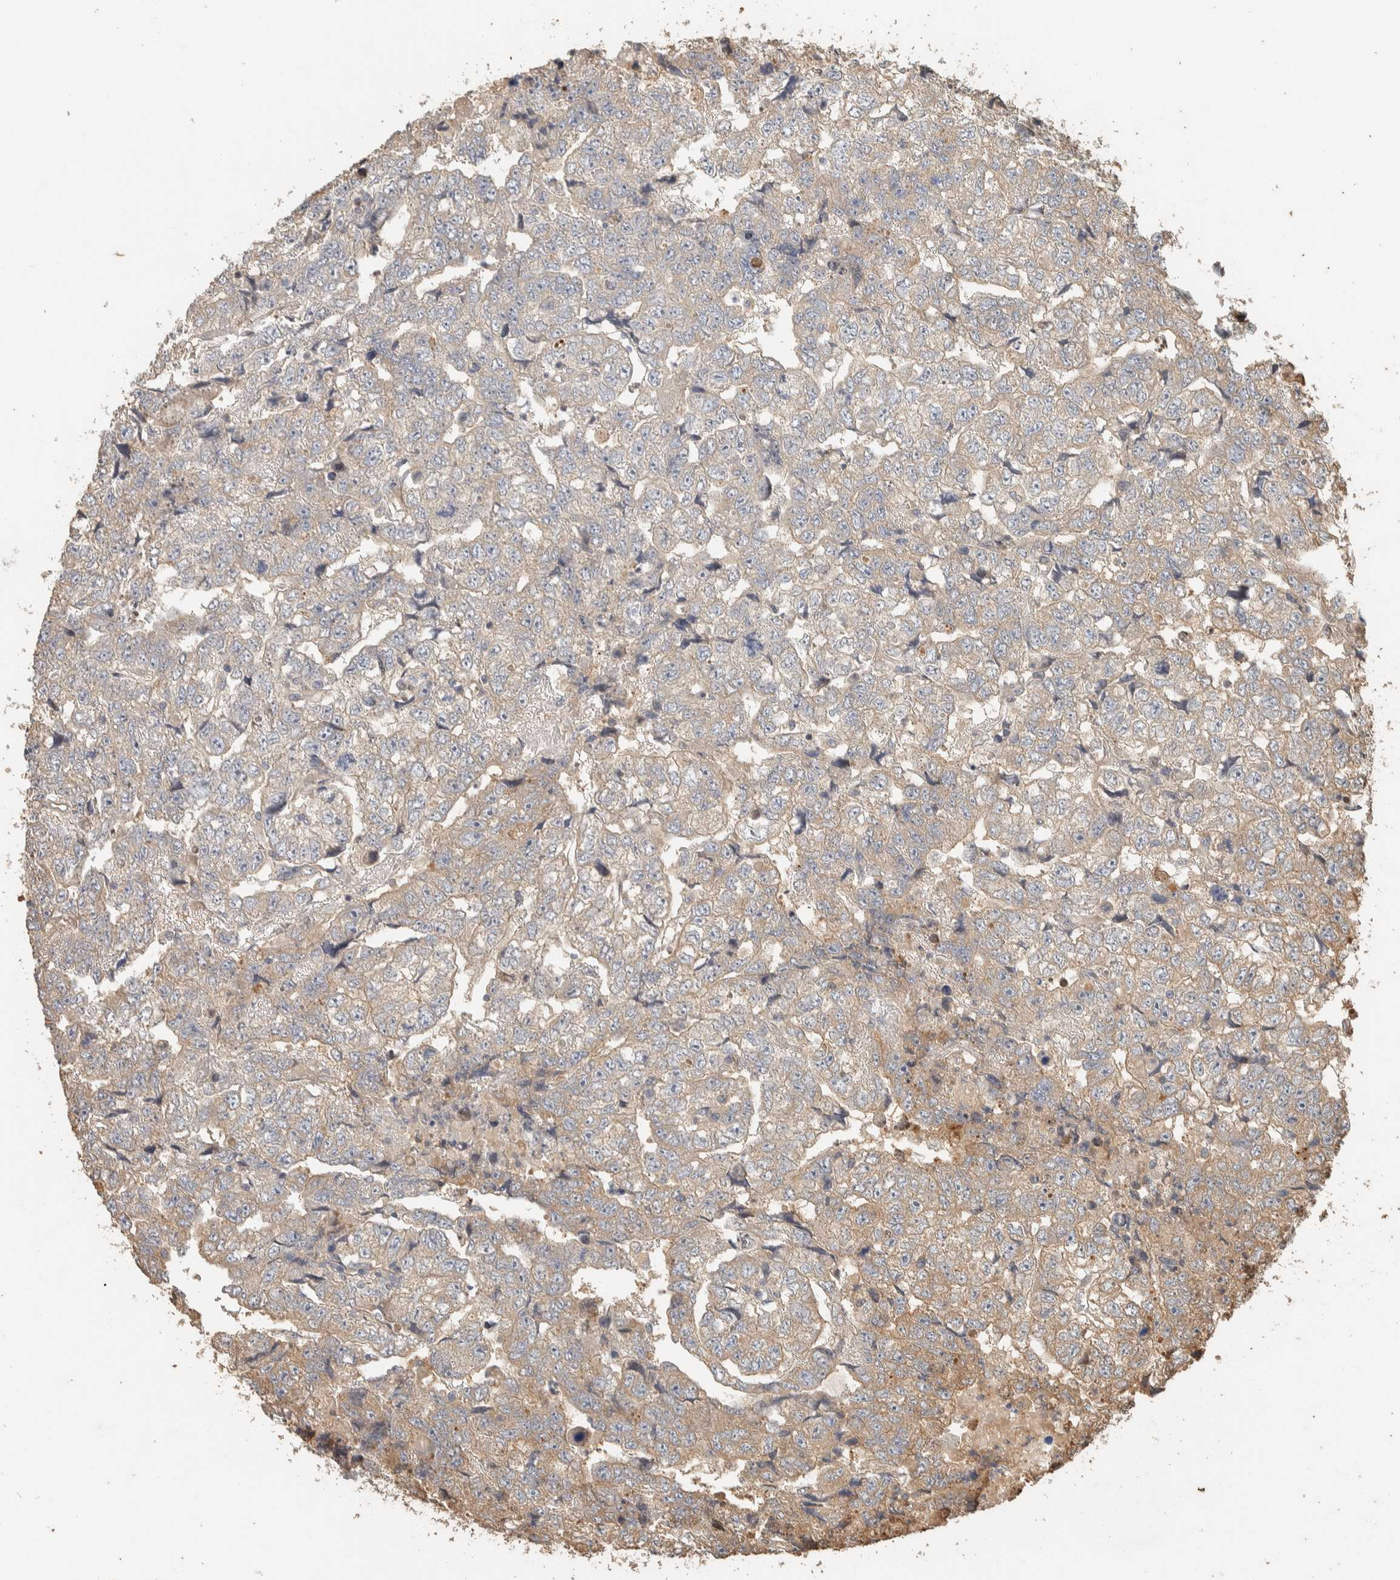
{"staining": {"intensity": "weak", "quantity": "<25%", "location": "cytoplasmic/membranous"}, "tissue": "testis cancer", "cell_type": "Tumor cells", "image_type": "cancer", "snomed": [{"axis": "morphology", "description": "Carcinoma, Embryonal, NOS"}, {"axis": "topography", "description": "Testis"}], "caption": "This is an IHC micrograph of testis embryonal carcinoma. There is no staining in tumor cells.", "gene": "EXOC7", "patient": {"sex": "male", "age": 36}}